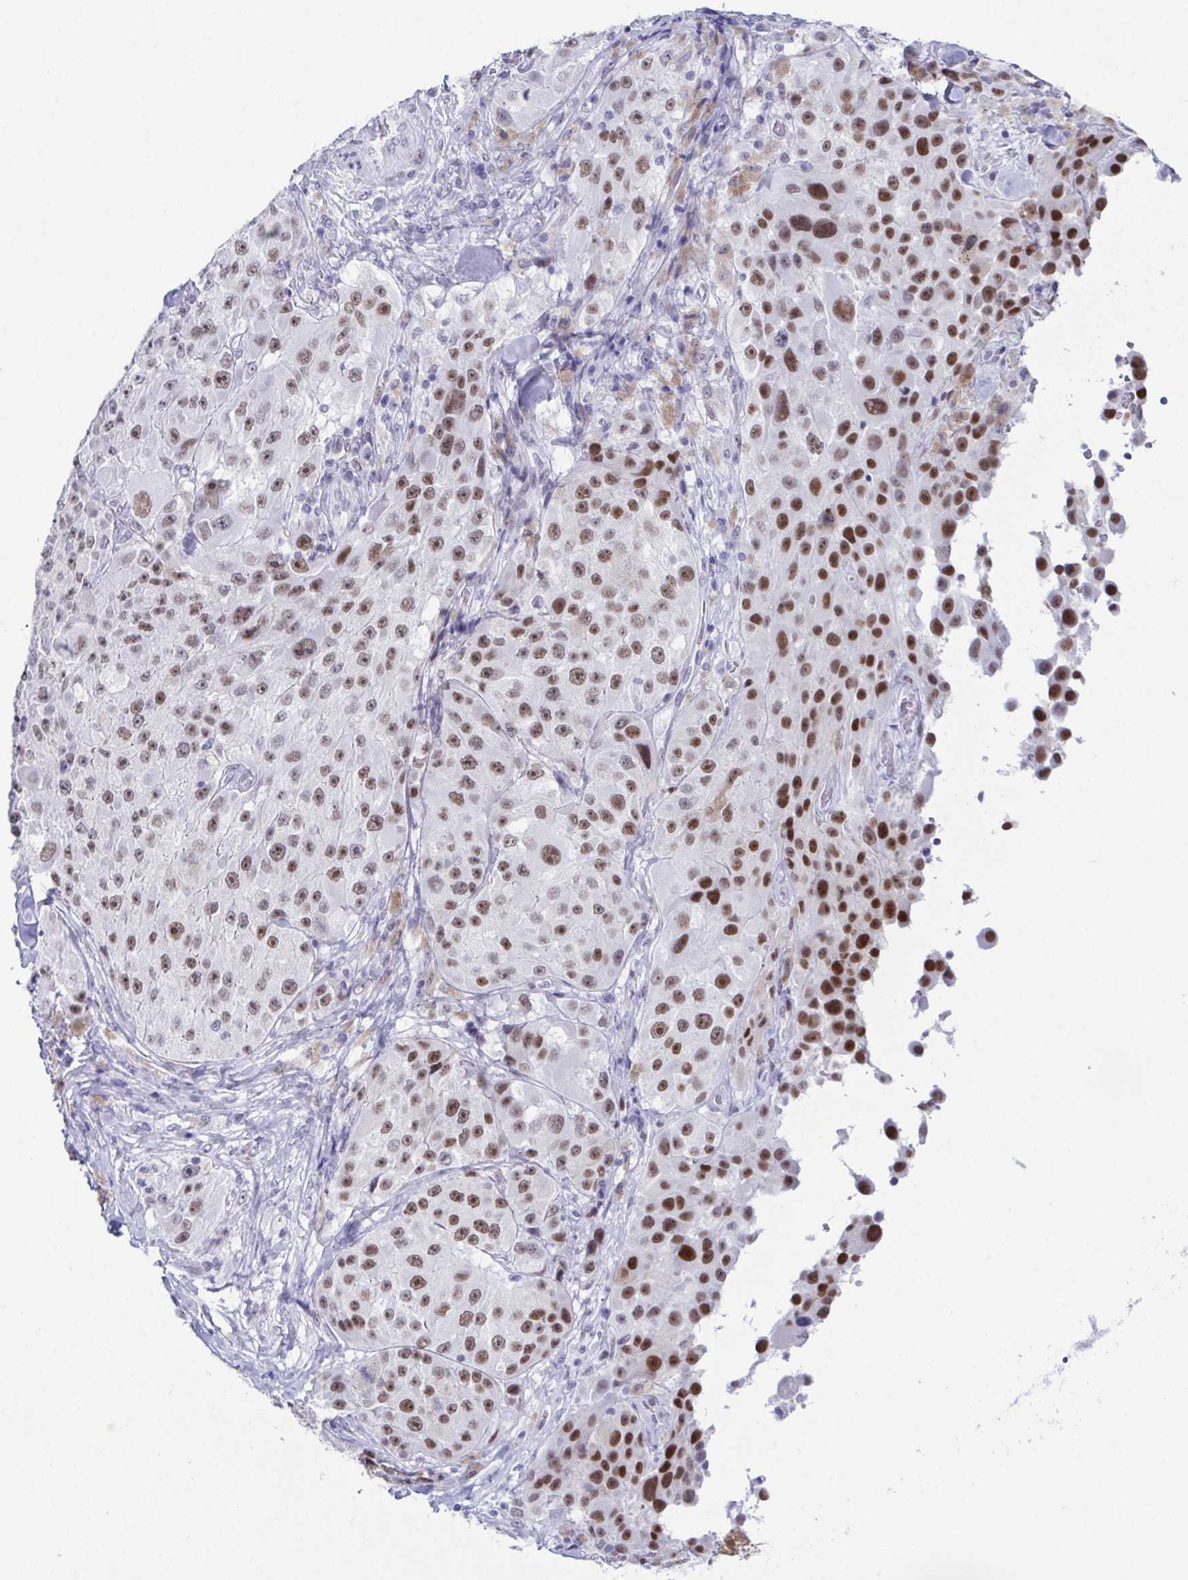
{"staining": {"intensity": "moderate", "quantity": "25%-75%", "location": "nuclear"}, "tissue": "melanoma", "cell_type": "Tumor cells", "image_type": "cancer", "snomed": [{"axis": "morphology", "description": "Malignant melanoma, Metastatic site"}, {"axis": "topography", "description": "Lymph node"}], "caption": "Human malignant melanoma (metastatic site) stained with a protein marker shows moderate staining in tumor cells.", "gene": "SUGP2", "patient": {"sex": "male", "age": 62}}